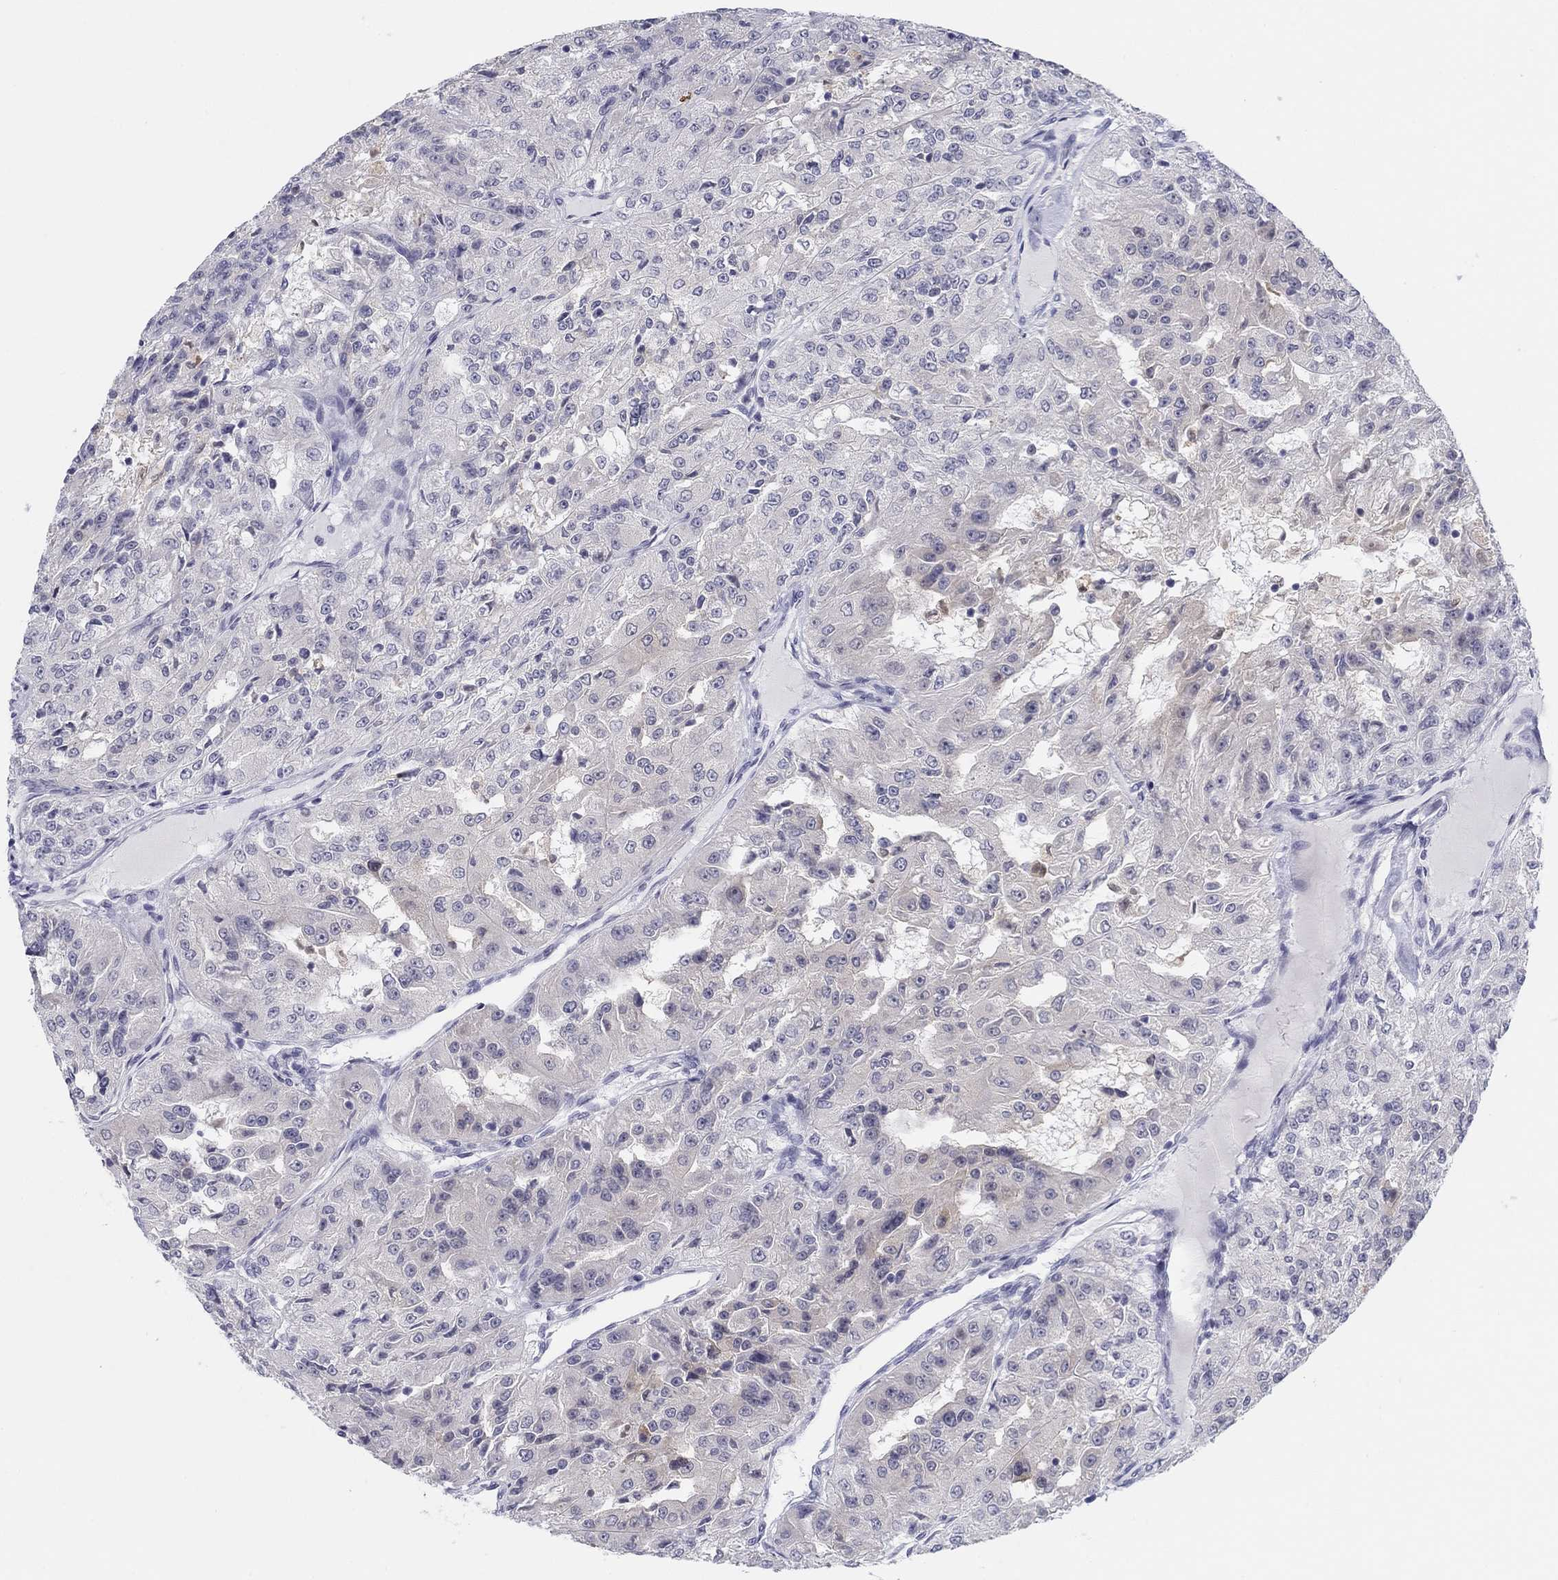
{"staining": {"intensity": "negative", "quantity": "none", "location": "none"}, "tissue": "renal cancer", "cell_type": "Tumor cells", "image_type": "cancer", "snomed": [{"axis": "morphology", "description": "Adenocarcinoma, NOS"}, {"axis": "topography", "description": "Kidney"}], "caption": "Tumor cells are negative for brown protein staining in renal cancer (adenocarcinoma). The staining is performed using DAB brown chromogen with nuclei counter-stained in using hematoxylin.", "gene": "PDXK", "patient": {"sex": "female", "age": 63}}